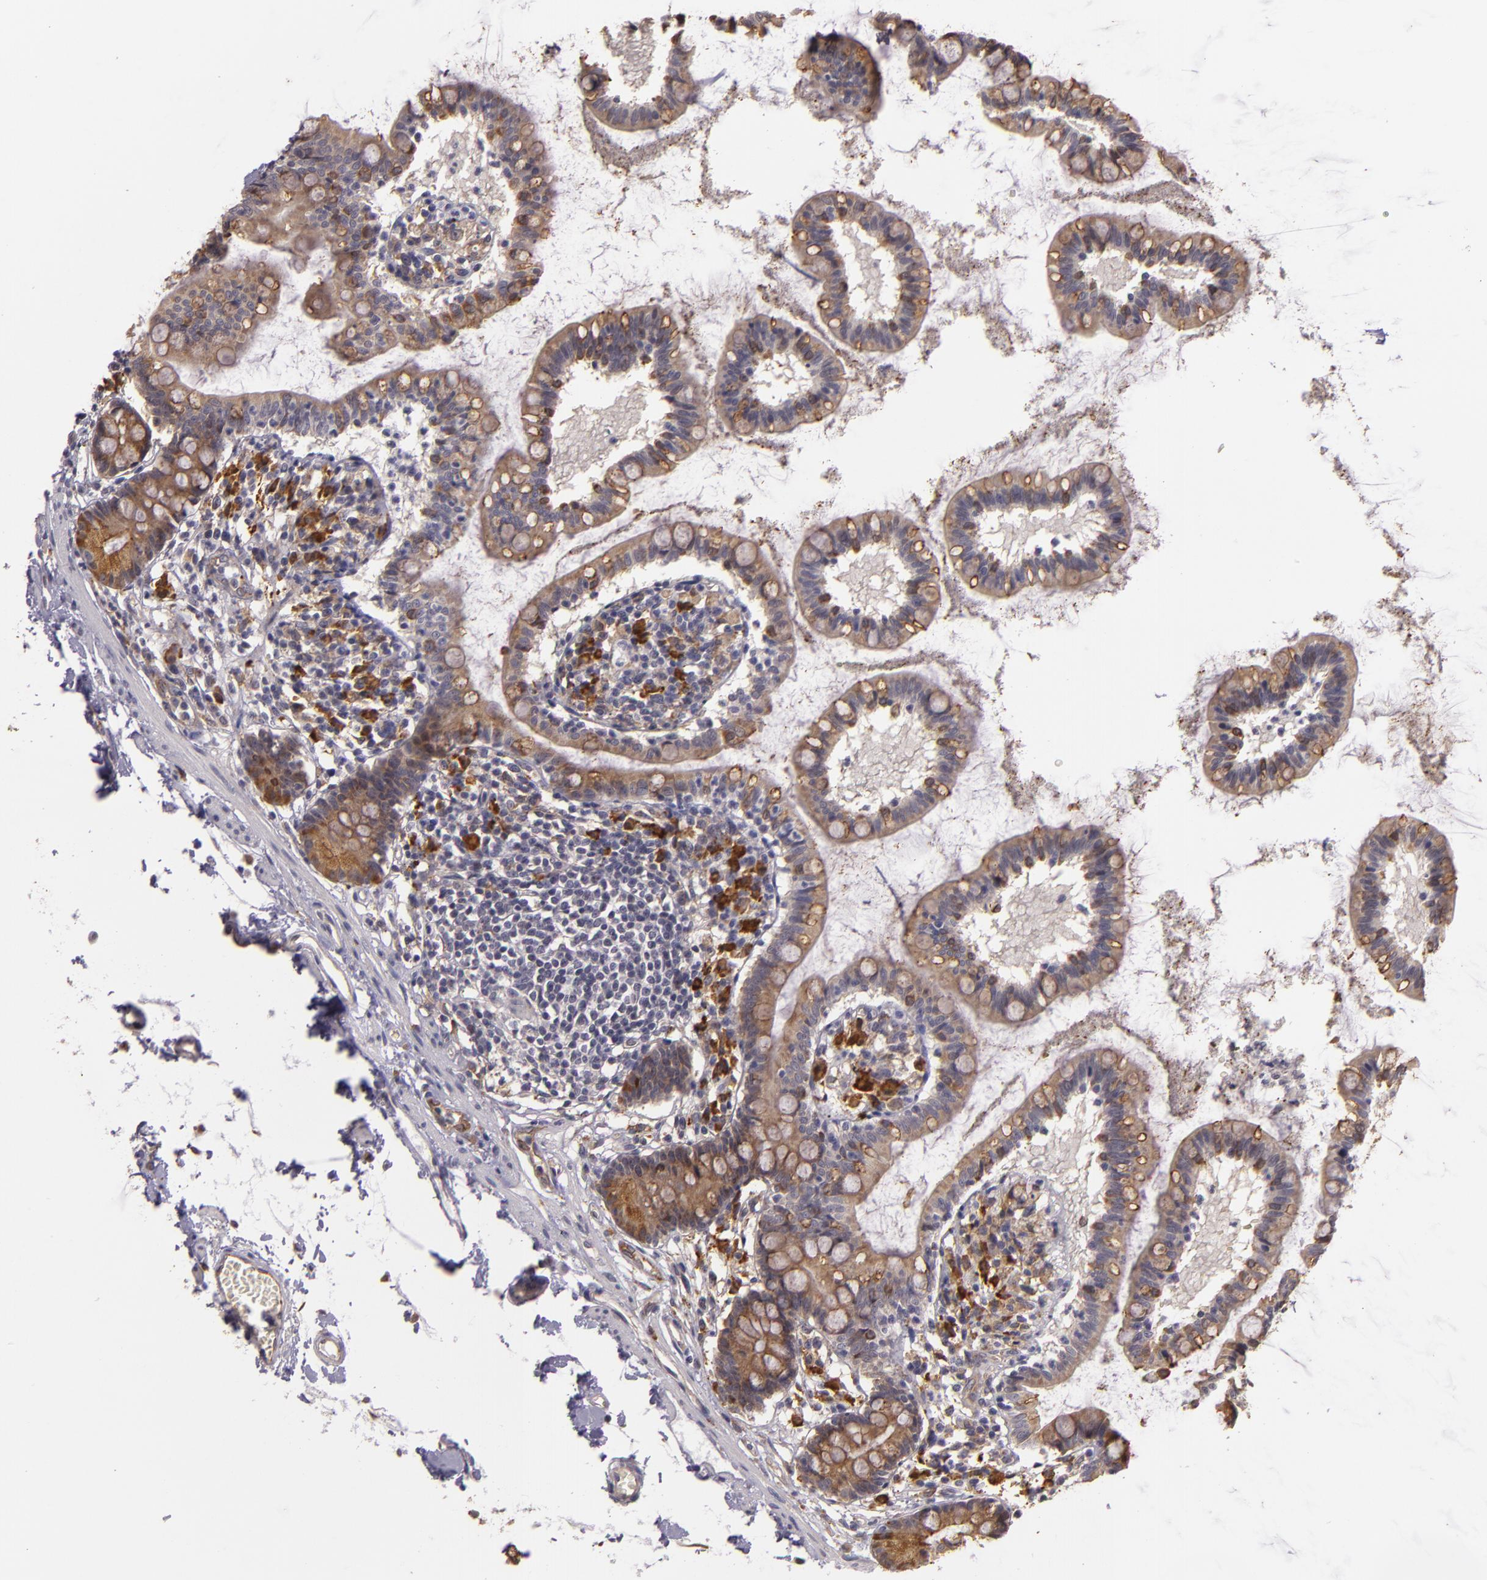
{"staining": {"intensity": "weak", "quantity": ">75%", "location": "cytoplasmic/membranous"}, "tissue": "small intestine", "cell_type": "Glandular cells", "image_type": "normal", "snomed": [{"axis": "morphology", "description": "Normal tissue, NOS"}, {"axis": "topography", "description": "Small intestine"}], "caption": "DAB (3,3'-diaminobenzidine) immunohistochemical staining of normal human small intestine displays weak cytoplasmic/membranous protein positivity in approximately >75% of glandular cells.", "gene": "SYTL4", "patient": {"sex": "female", "age": 61}}